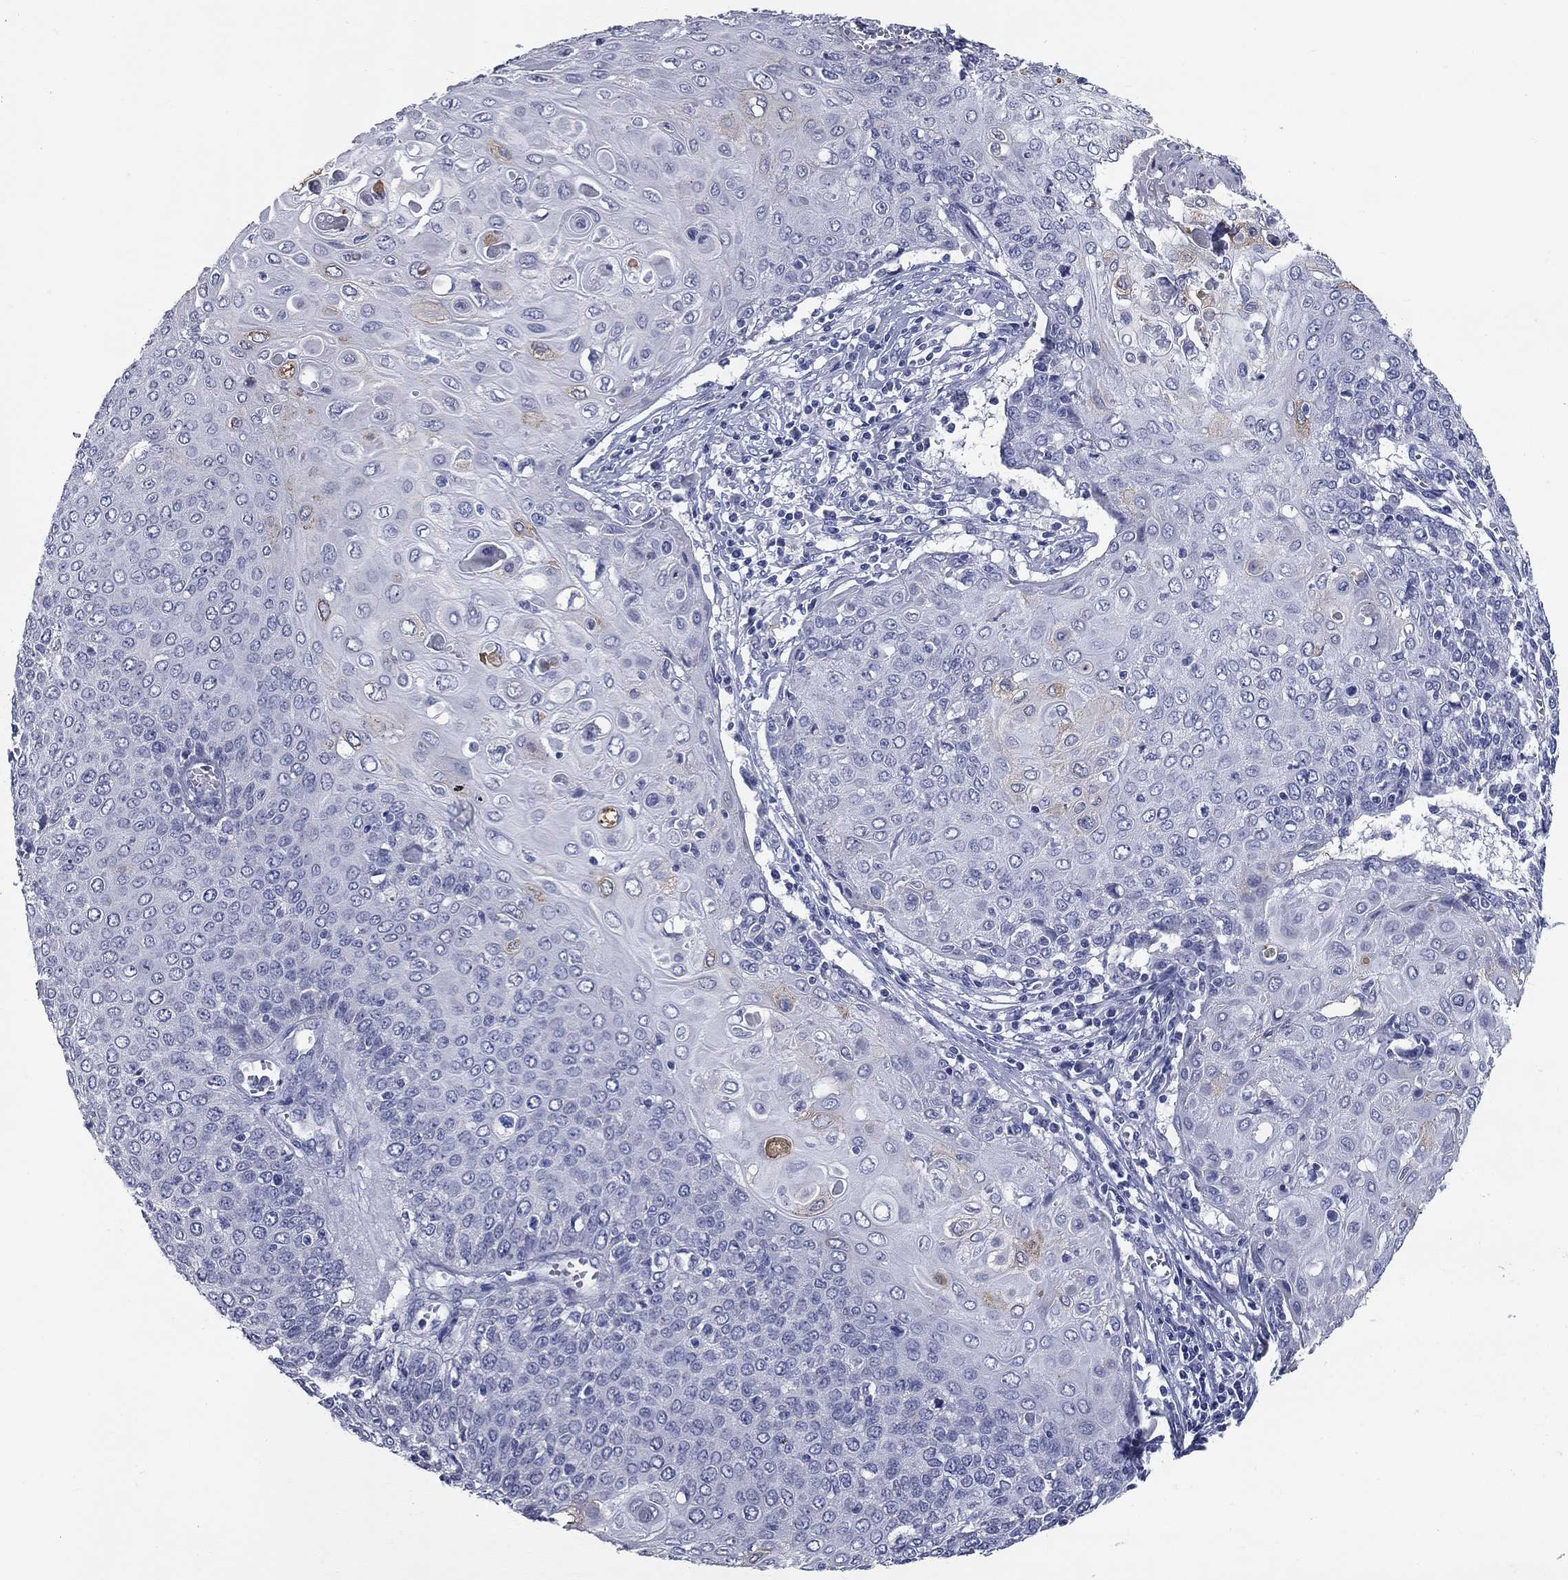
{"staining": {"intensity": "weak", "quantity": "<25%", "location": "cytoplasmic/membranous"}, "tissue": "cervical cancer", "cell_type": "Tumor cells", "image_type": "cancer", "snomed": [{"axis": "morphology", "description": "Squamous cell carcinoma, NOS"}, {"axis": "topography", "description": "Cervix"}], "caption": "Tumor cells are negative for brown protein staining in cervical cancer.", "gene": "SYT12", "patient": {"sex": "female", "age": 39}}